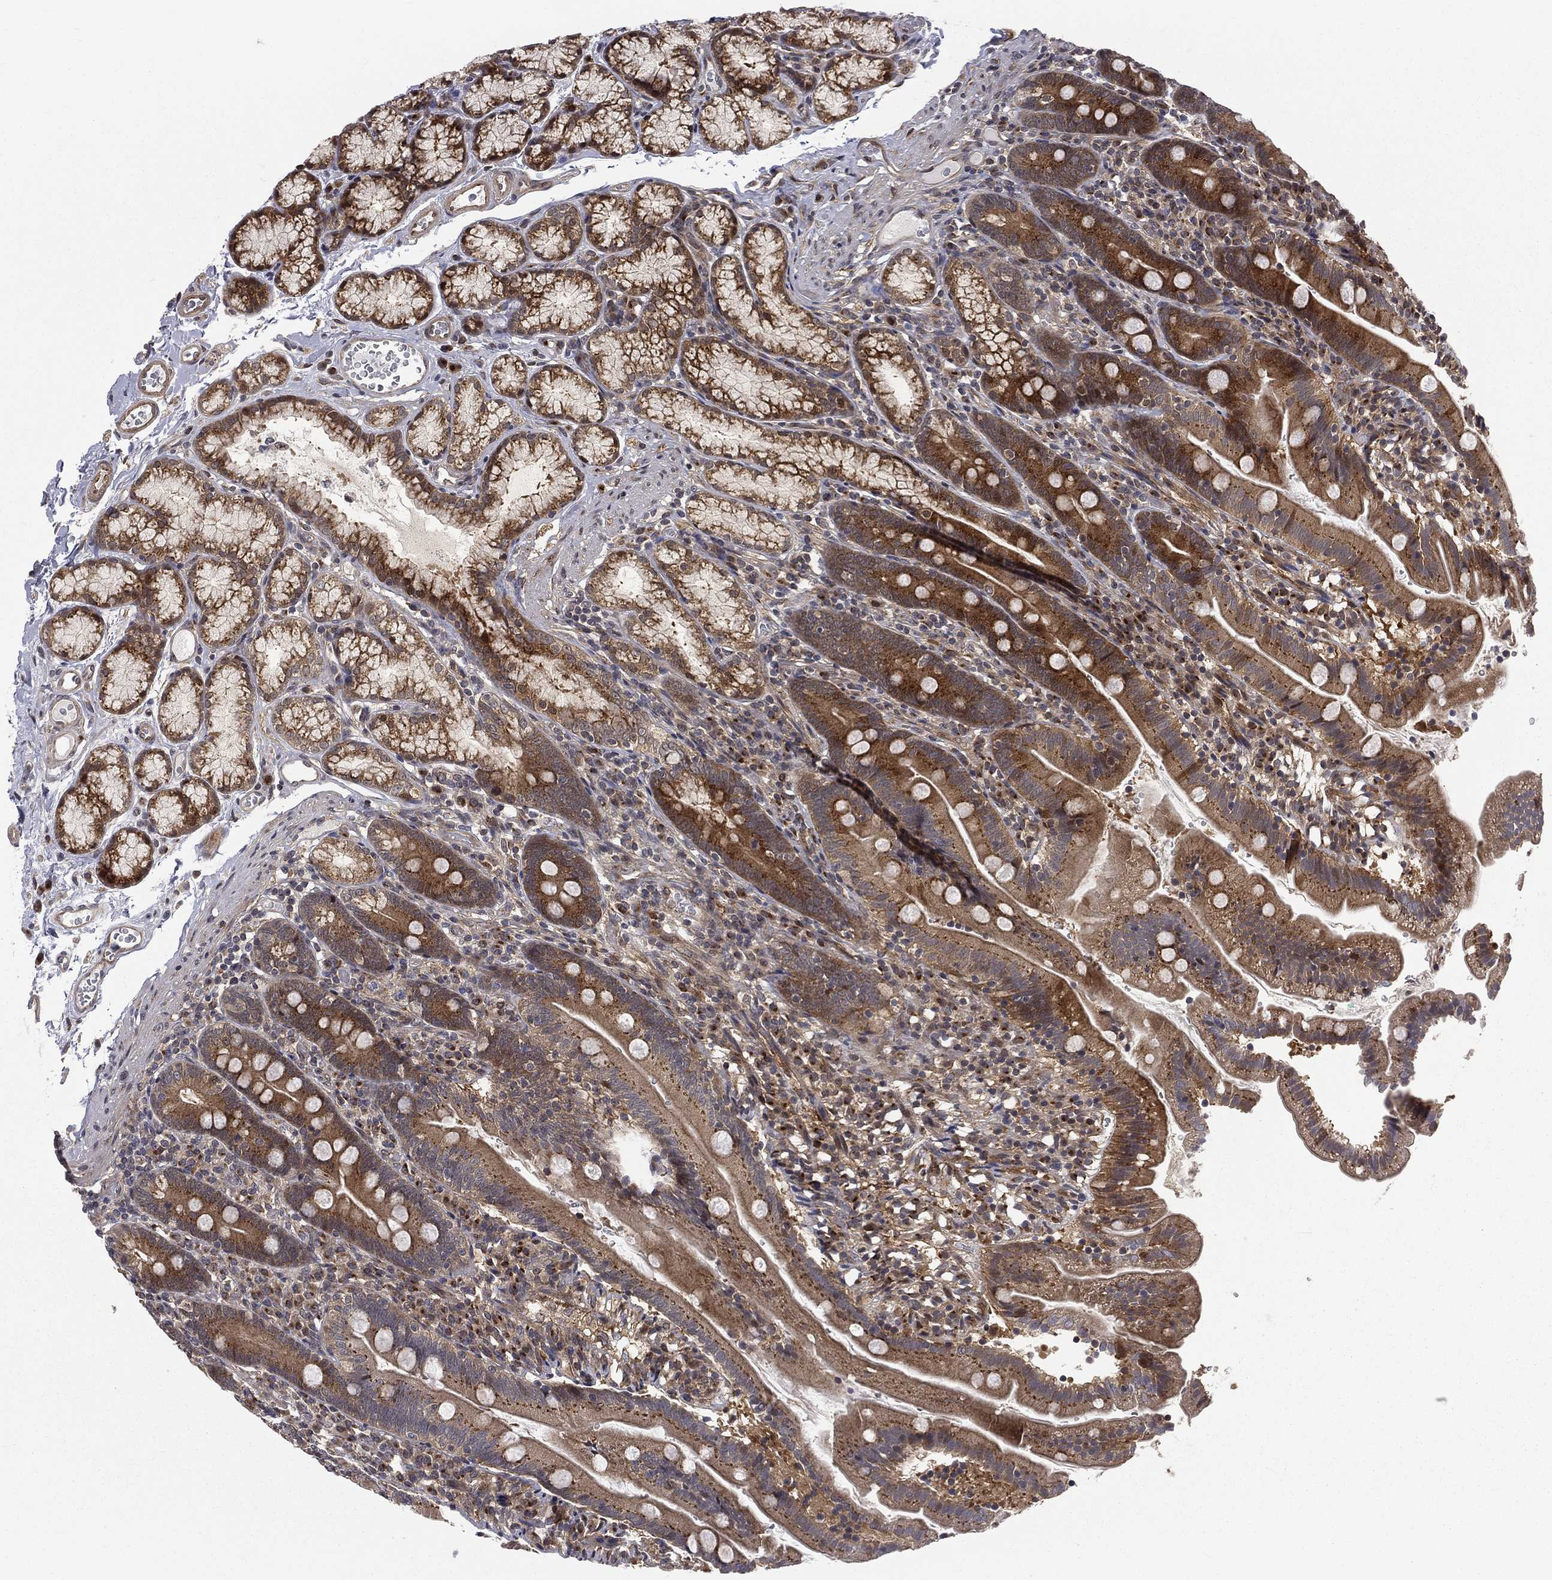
{"staining": {"intensity": "moderate", "quantity": ">75%", "location": "cytoplasmic/membranous"}, "tissue": "duodenum", "cell_type": "Glandular cells", "image_type": "normal", "snomed": [{"axis": "morphology", "description": "Normal tissue, NOS"}, {"axis": "topography", "description": "Duodenum"}], "caption": "IHC photomicrograph of unremarkable duodenum: duodenum stained using immunohistochemistry exhibits medium levels of moderate protein expression localized specifically in the cytoplasmic/membranous of glandular cells, appearing as a cytoplasmic/membranous brown color.", "gene": "ARL3", "patient": {"sex": "female", "age": 67}}